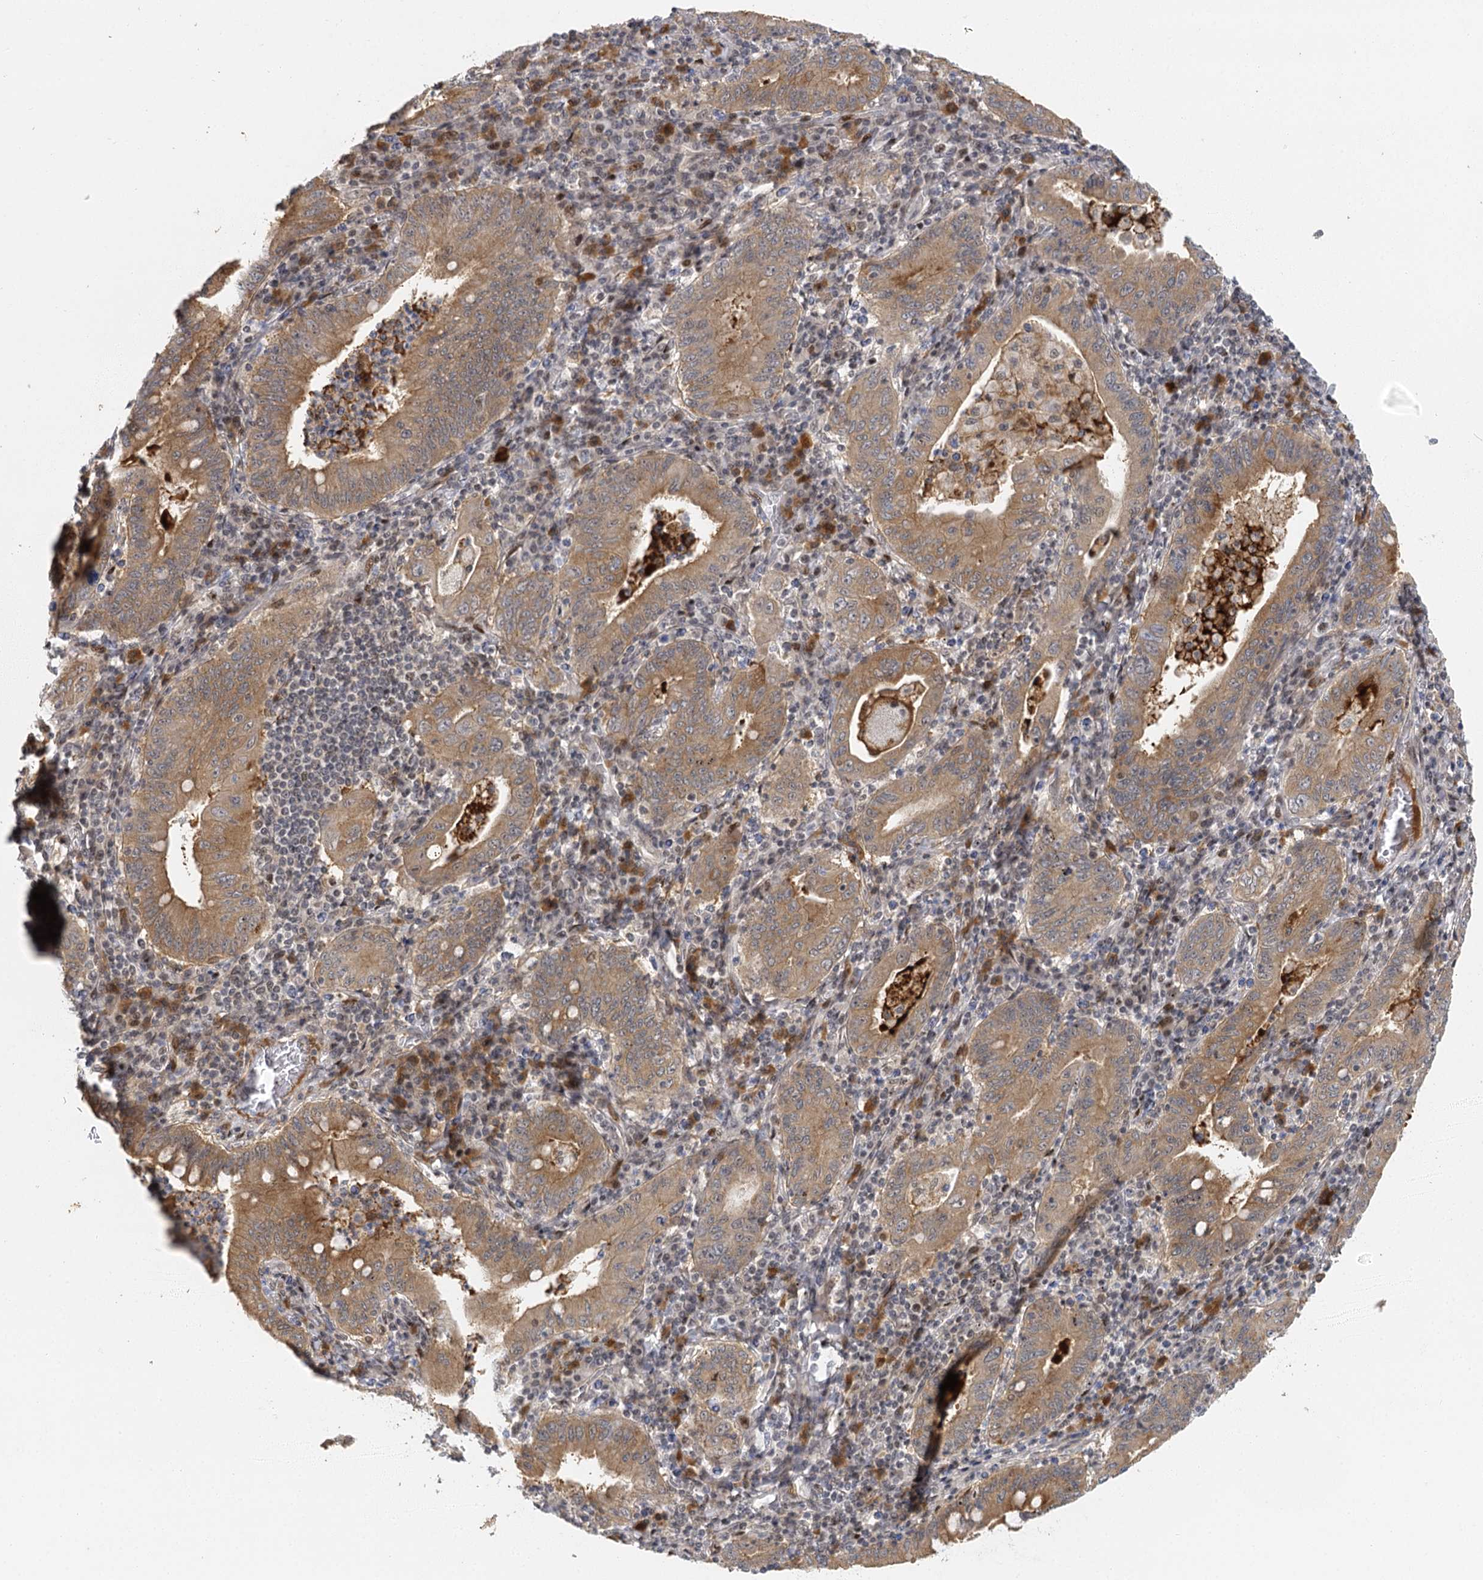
{"staining": {"intensity": "moderate", "quantity": ">75%", "location": "cytoplasmic/membranous"}, "tissue": "stomach cancer", "cell_type": "Tumor cells", "image_type": "cancer", "snomed": [{"axis": "morphology", "description": "Normal tissue, NOS"}, {"axis": "morphology", "description": "Adenocarcinoma, NOS"}, {"axis": "topography", "description": "Esophagus"}, {"axis": "topography", "description": "Stomach, upper"}, {"axis": "topography", "description": "Peripheral nerve tissue"}], "caption": "About >75% of tumor cells in human adenocarcinoma (stomach) show moderate cytoplasmic/membranous protein expression as visualized by brown immunohistochemical staining.", "gene": "IL11RA", "patient": {"sex": "male", "age": 62}}